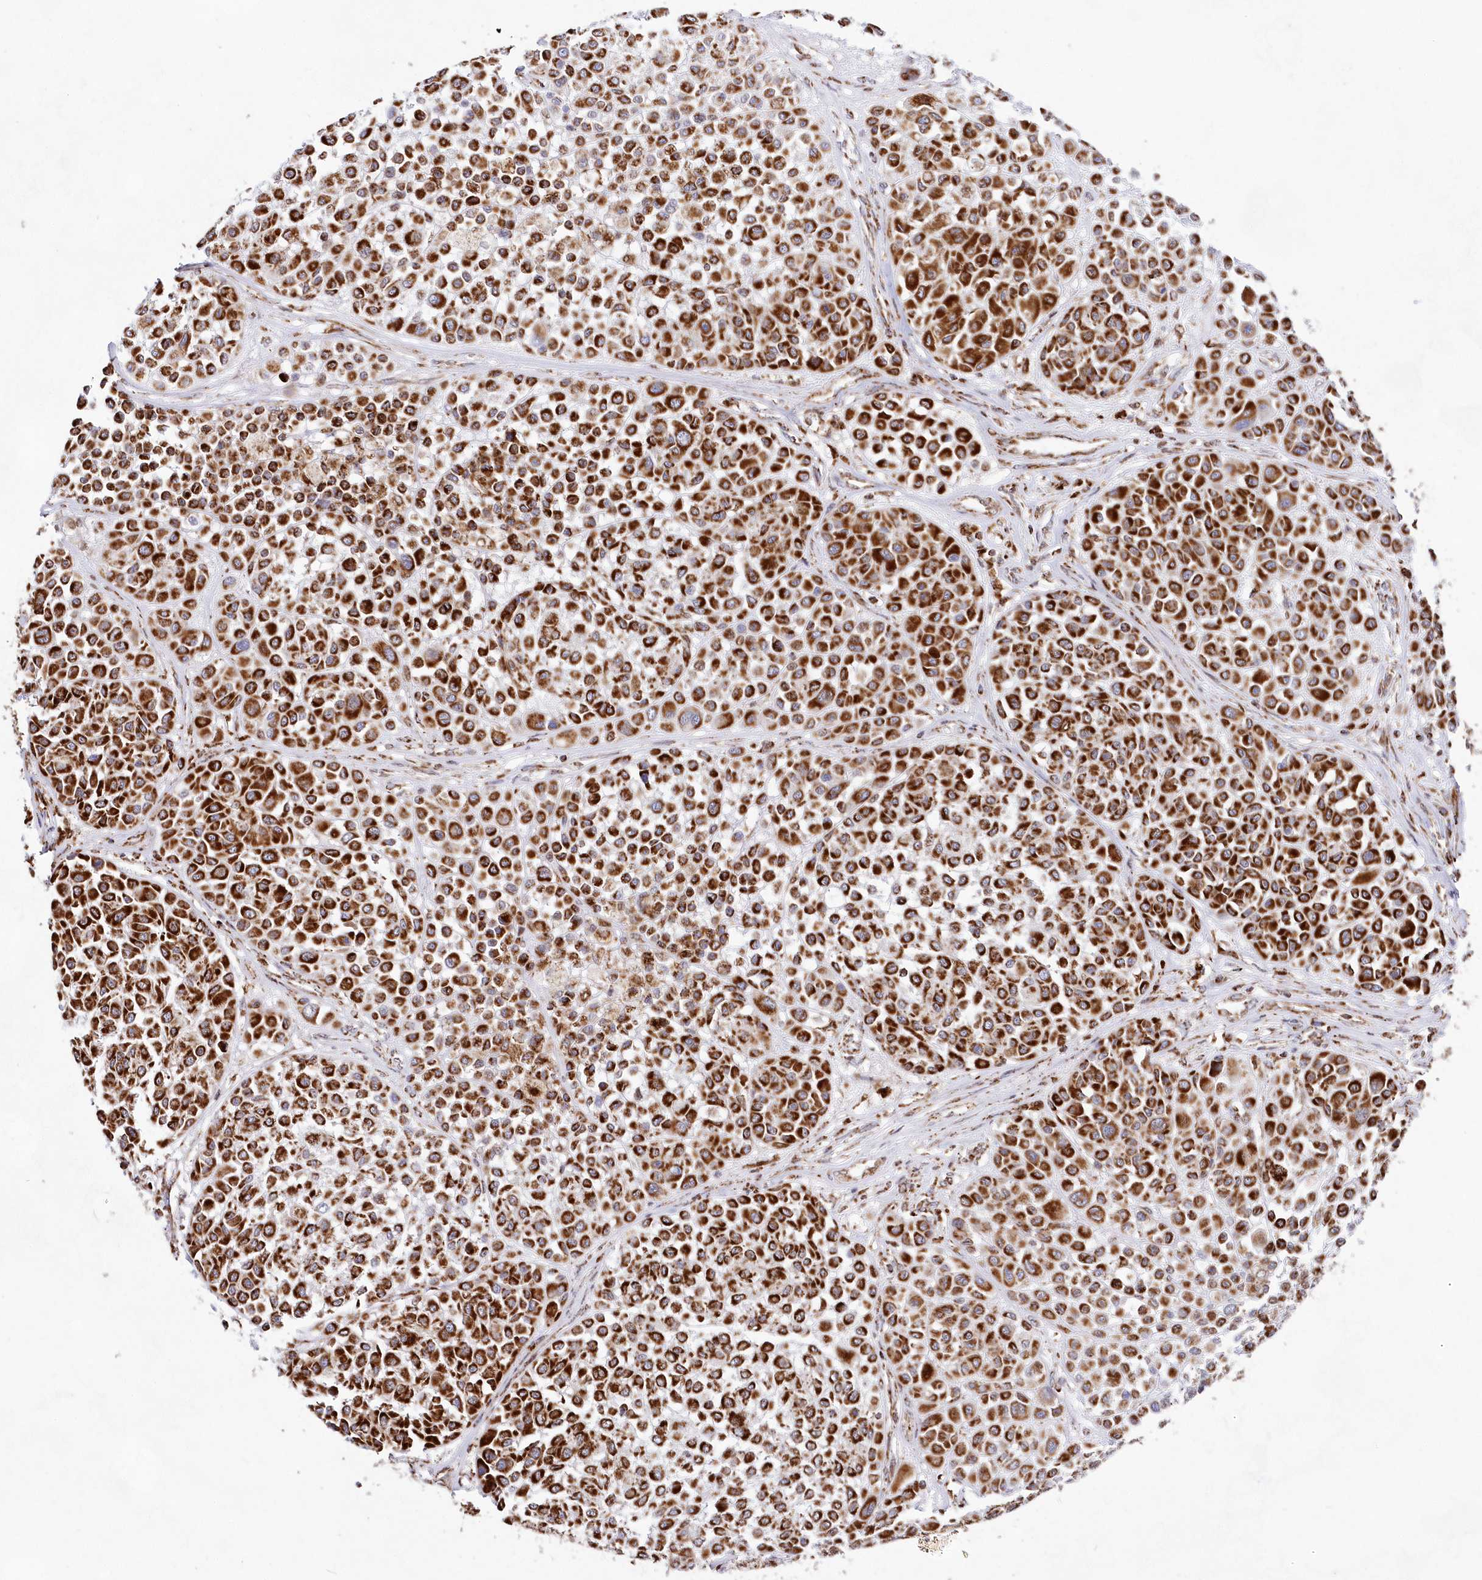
{"staining": {"intensity": "strong", "quantity": ">75%", "location": "cytoplasmic/membranous"}, "tissue": "melanoma", "cell_type": "Tumor cells", "image_type": "cancer", "snomed": [{"axis": "morphology", "description": "Malignant melanoma, Metastatic site"}, {"axis": "topography", "description": "Soft tissue"}], "caption": "Protein expression analysis of malignant melanoma (metastatic site) exhibits strong cytoplasmic/membranous positivity in about >75% of tumor cells.", "gene": "HADHB", "patient": {"sex": "male", "age": 41}}